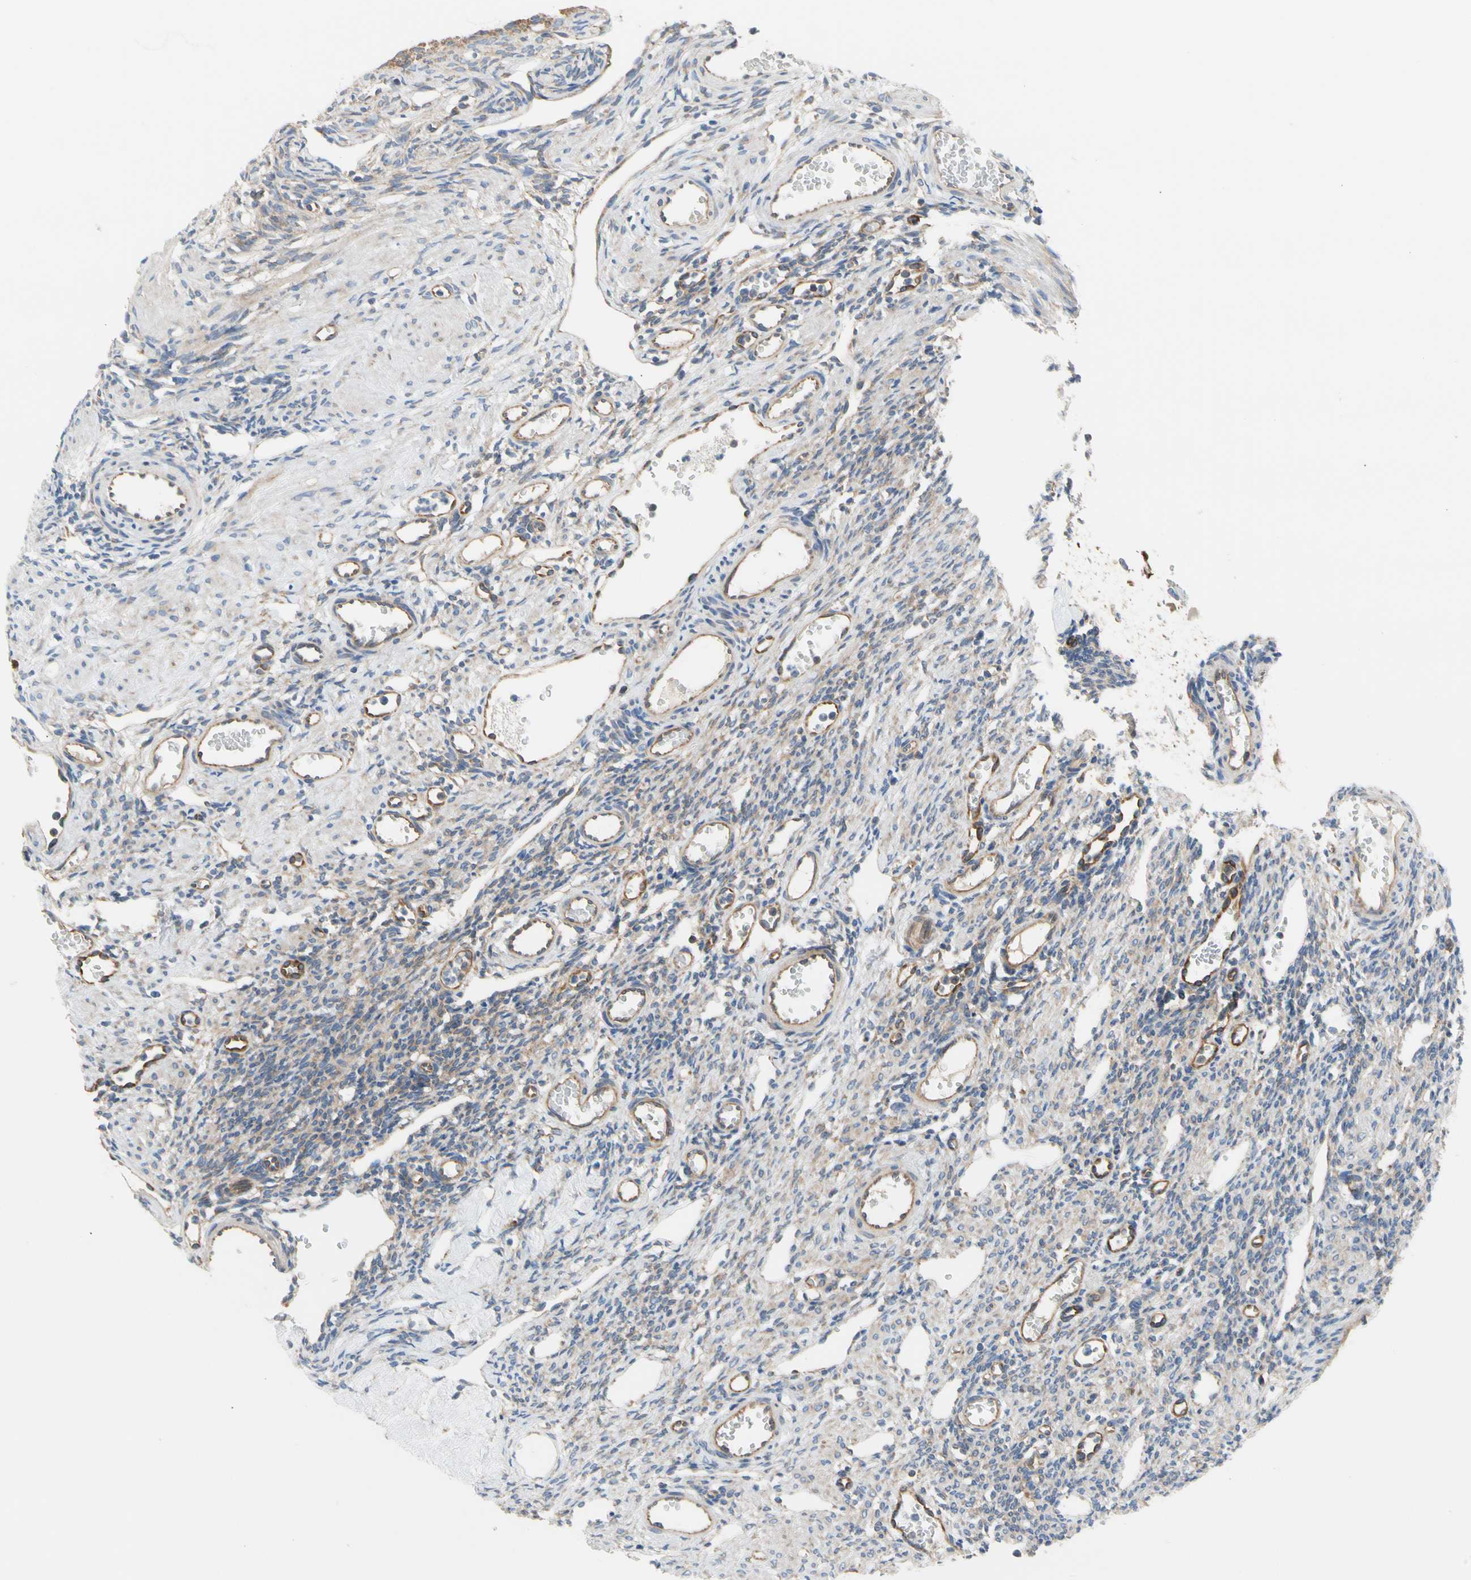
{"staining": {"intensity": "moderate", "quantity": ">75%", "location": "cytoplasmic/membranous"}, "tissue": "ovary", "cell_type": "Follicle cells", "image_type": "normal", "snomed": [{"axis": "morphology", "description": "Normal tissue, NOS"}, {"axis": "topography", "description": "Ovary"}], "caption": "Immunohistochemistry of benign human ovary displays medium levels of moderate cytoplasmic/membranous positivity in about >75% of follicle cells. (brown staining indicates protein expression, while blue staining denotes nuclei).", "gene": "GPHN", "patient": {"sex": "female", "age": 33}}